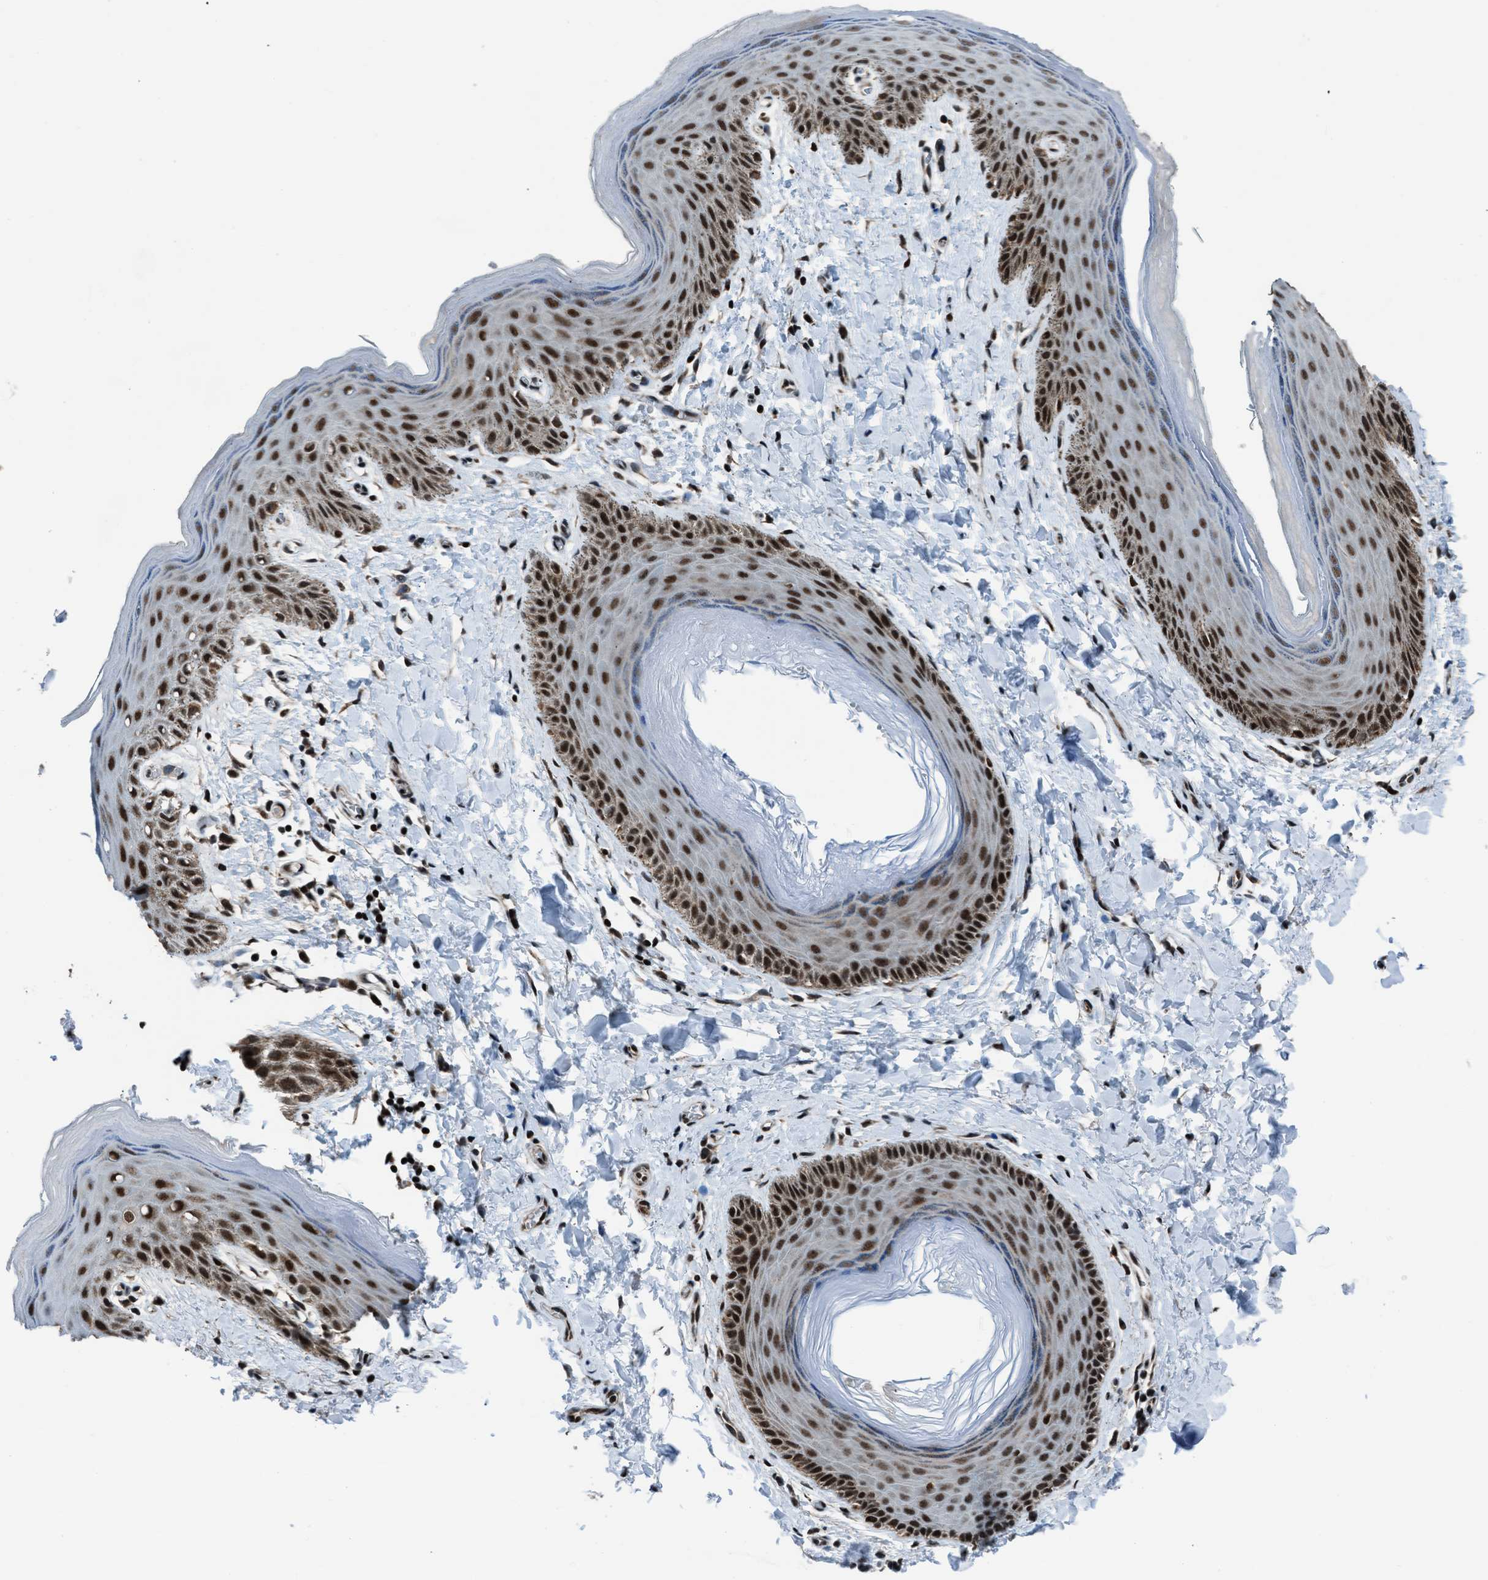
{"staining": {"intensity": "strong", "quantity": ">75%", "location": "nuclear"}, "tissue": "skin", "cell_type": "Epidermal cells", "image_type": "normal", "snomed": [{"axis": "morphology", "description": "Normal tissue, NOS"}, {"axis": "topography", "description": "Anal"}], "caption": "Epidermal cells reveal high levels of strong nuclear expression in approximately >75% of cells in benign human skin.", "gene": "MORC3", "patient": {"sex": "male", "age": 44}}